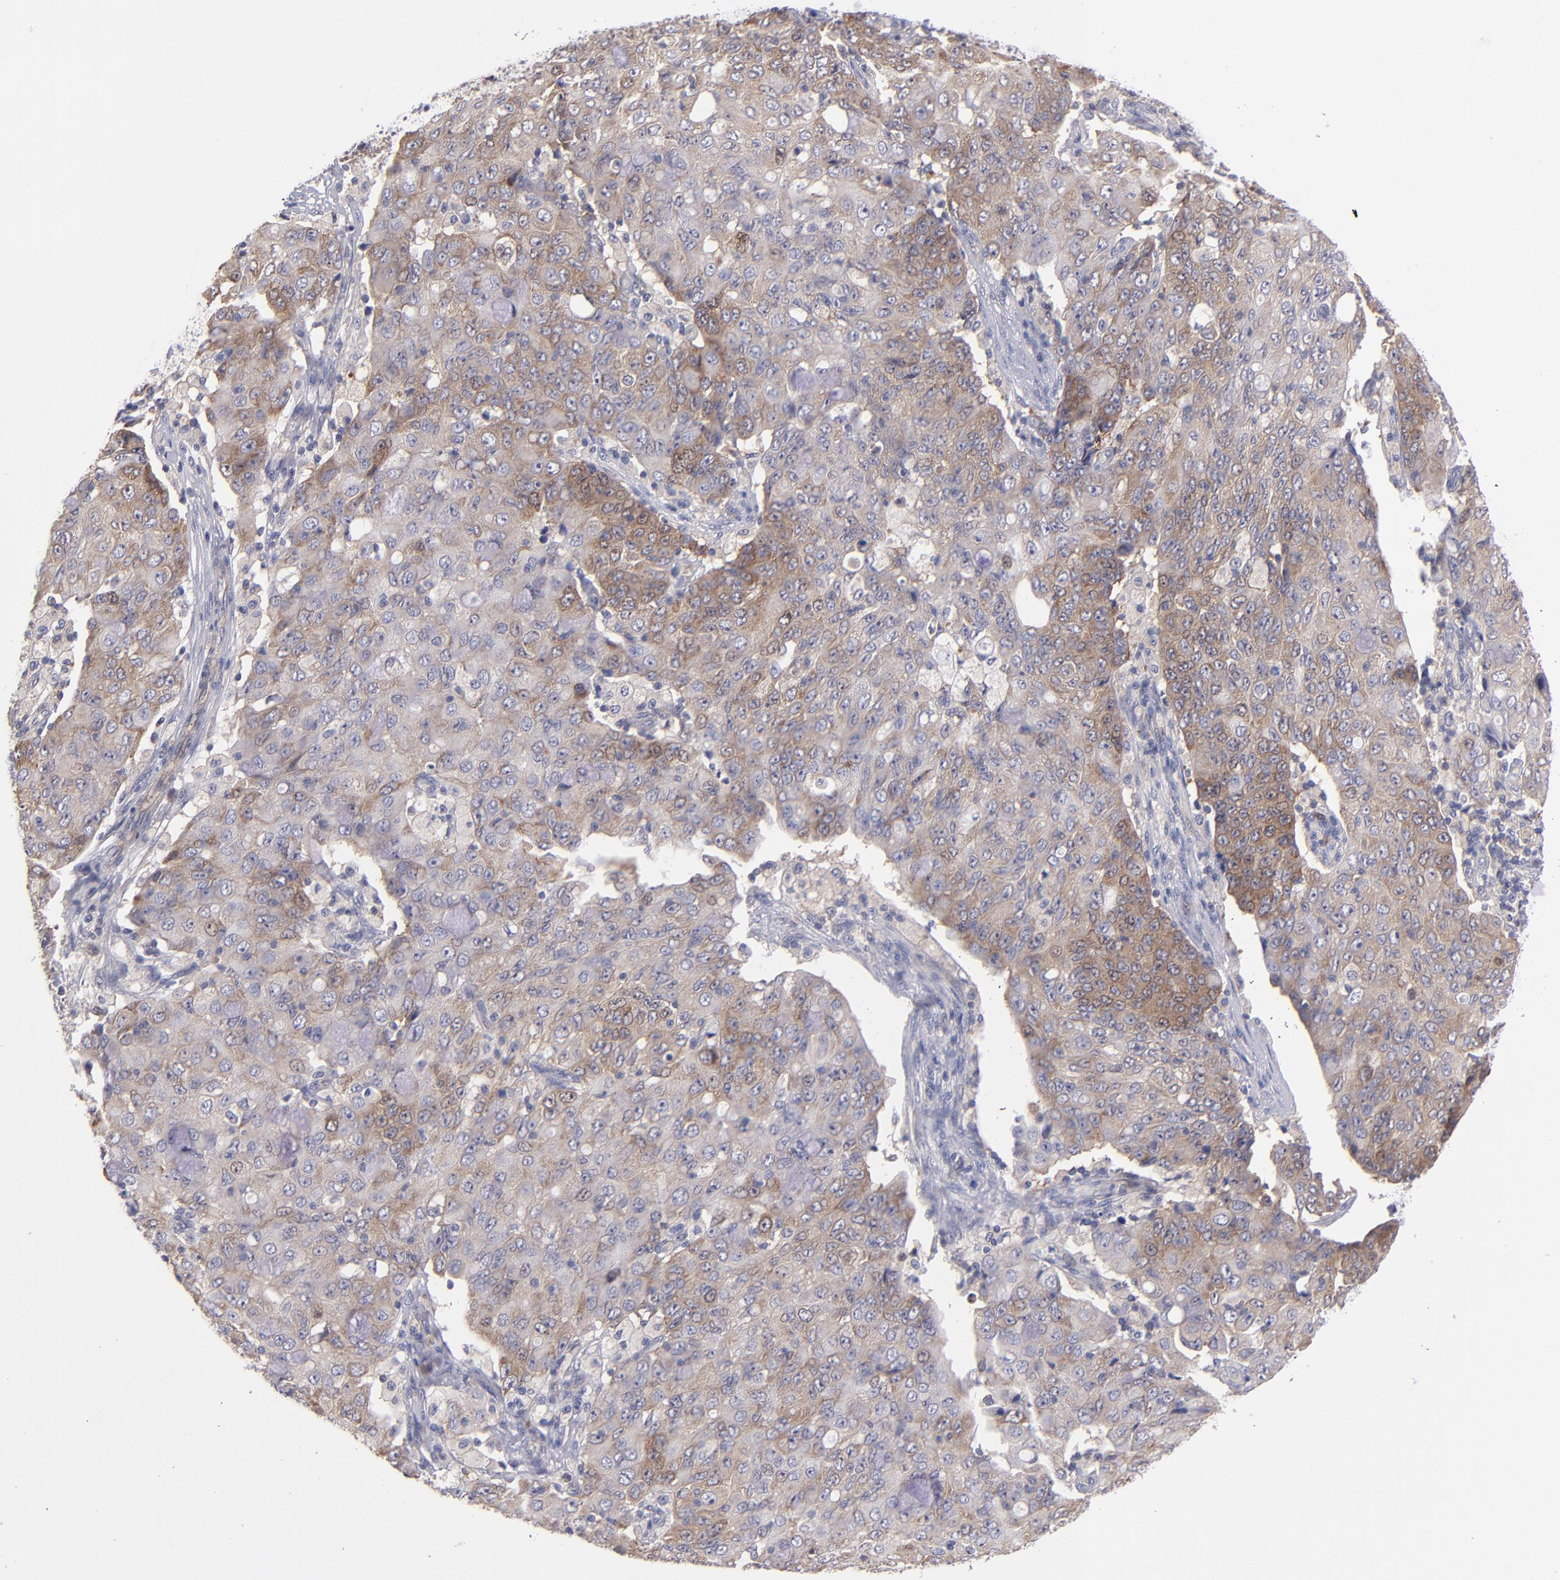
{"staining": {"intensity": "weak", "quantity": ">75%", "location": "cytoplasmic/membranous"}, "tissue": "ovarian cancer", "cell_type": "Tumor cells", "image_type": "cancer", "snomed": [{"axis": "morphology", "description": "Carcinoma, endometroid"}, {"axis": "topography", "description": "Ovary"}], "caption": "Ovarian endometroid carcinoma stained with a protein marker shows weak staining in tumor cells.", "gene": "EIF3L", "patient": {"sex": "female", "age": 42}}